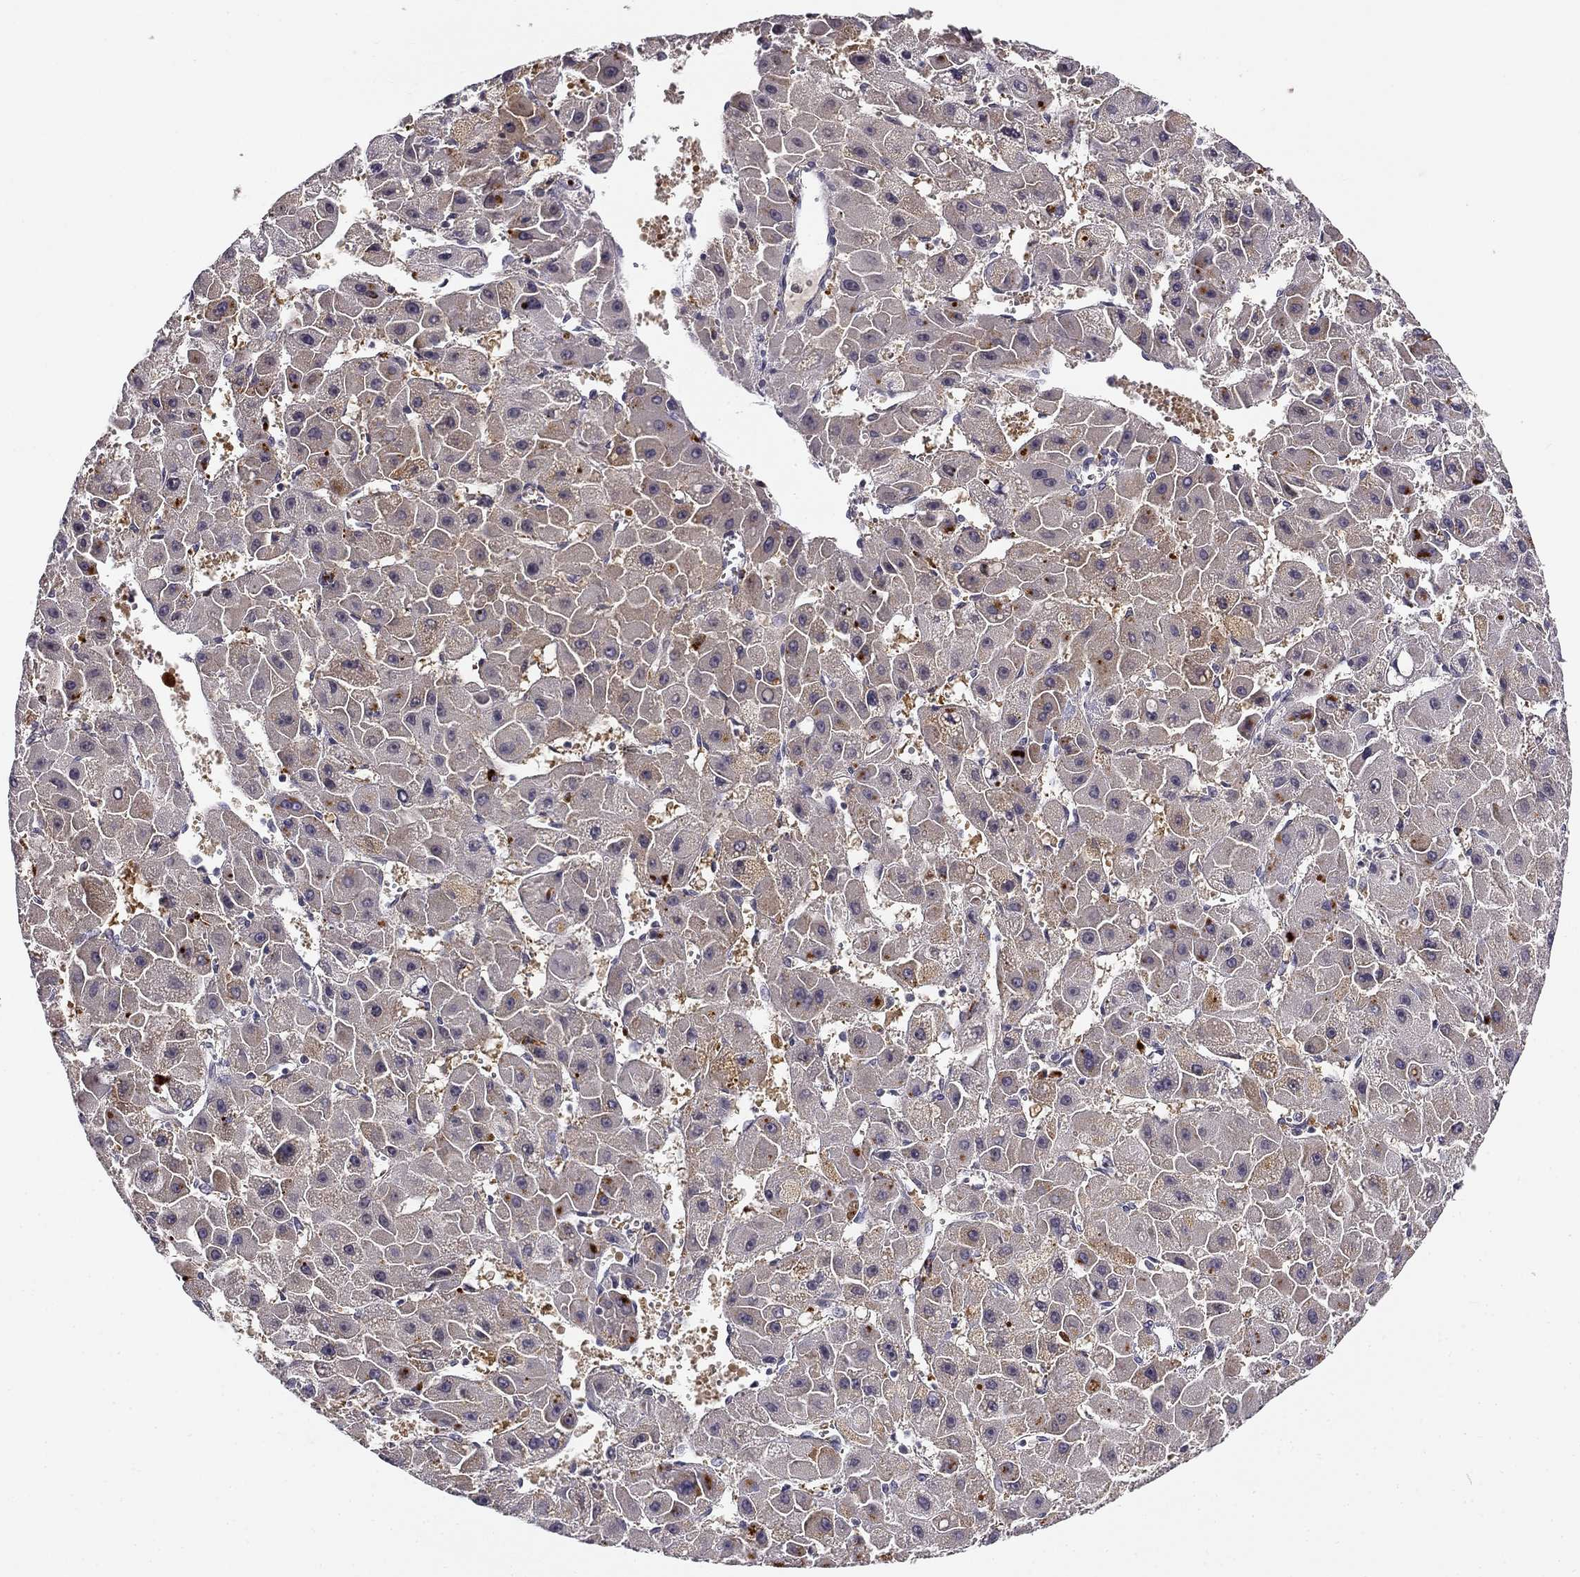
{"staining": {"intensity": "negative", "quantity": "none", "location": "none"}, "tissue": "liver cancer", "cell_type": "Tumor cells", "image_type": "cancer", "snomed": [{"axis": "morphology", "description": "Carcinoma, Hepatocellular, NOS"}, {"axis": "topography", "description": "Liver"}], "caption": "Micrograph shows no protein expression in tumor cells of liver cancer (hepatocellular carcinoma) tissue.", "gene": "CNR1", "patient": {"sex": "female", "age": 25}}